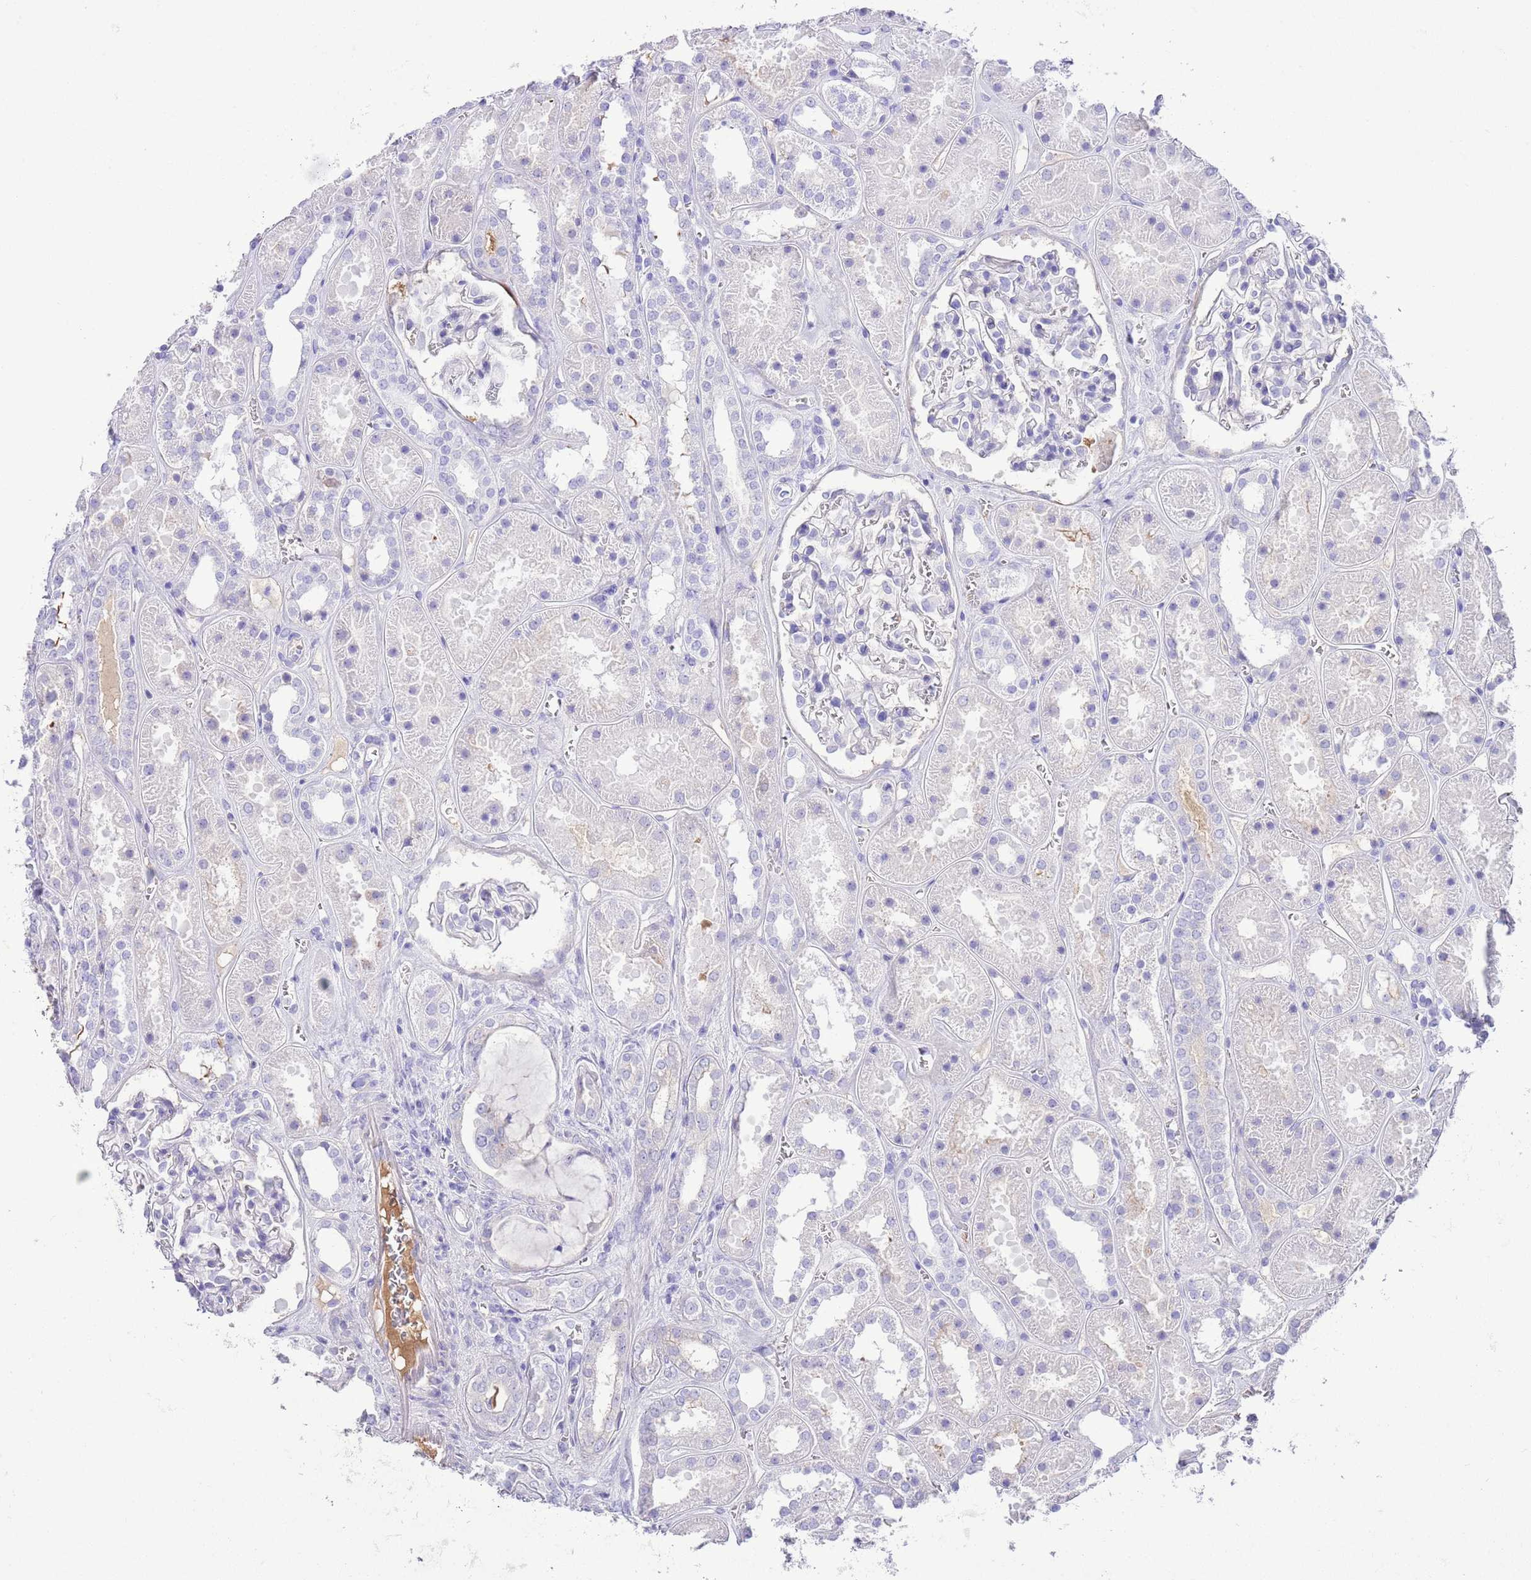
{"staining": {"intensity": "negative", "quantity": "none", "location": "none"}, "tissue": "kidney", "cell_type": "Cells in glomeruli", "image_type": "normal", "snomed": [{"axis": "morphology", "description": "Normal tissue, NOS"}, {"axis": "topography", "description": "Kidney"}], "caption": "Immunohistochemistry micrograph of normal kidney stained for a protein (brown), which displays no staining in cells in glomeruli. The staining was performed using DAB (3,3'-diaminobenzidine) to visualize the protein expression in brown, while the nuclei were stained in blue with hematoxylin (Magnification: 20x).", "gene": "IGF1", "patient": {"sex": "female", "age": 41}}